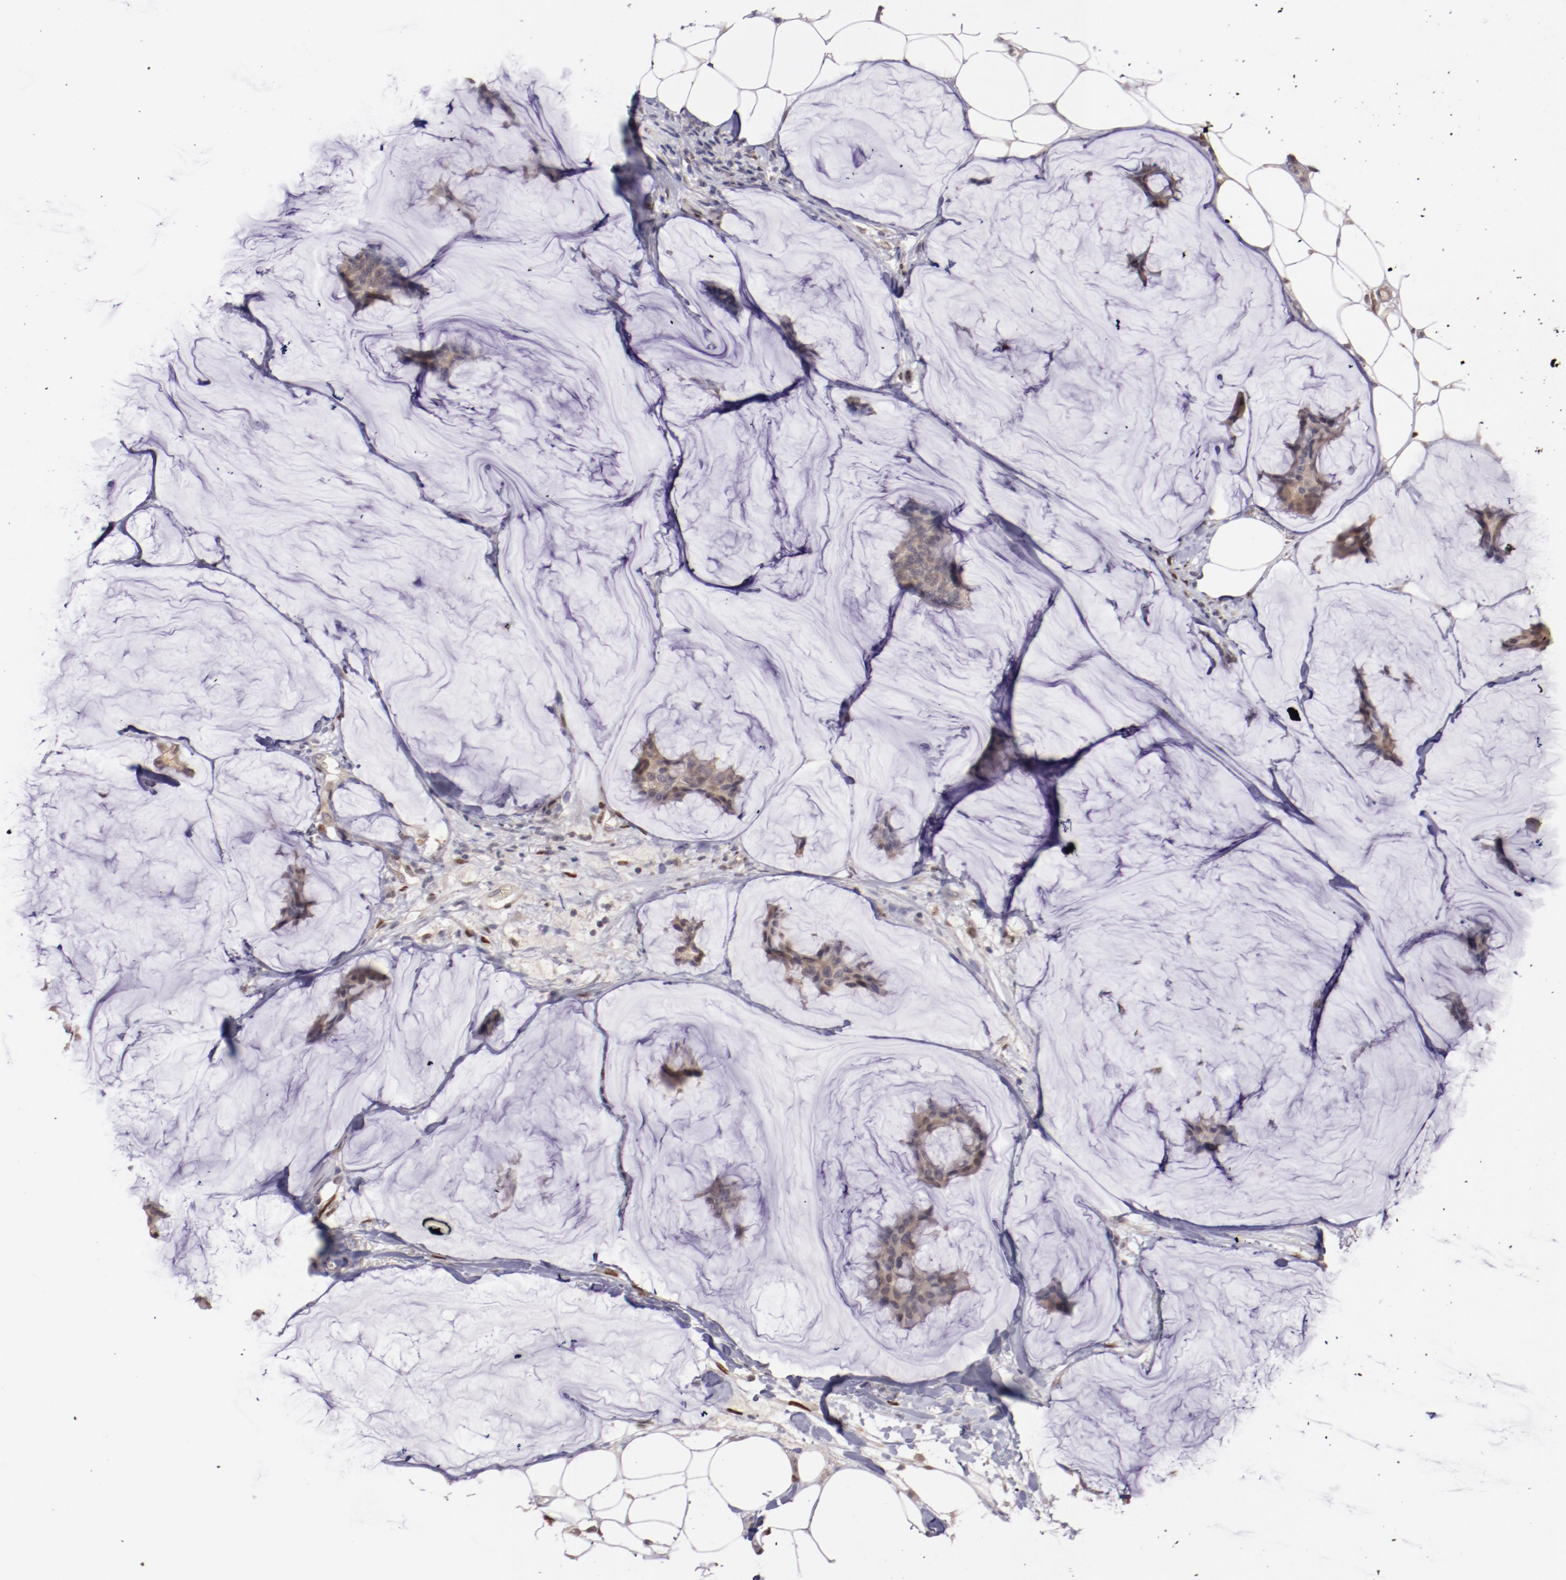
{"staining": {"intensity": "weak", "quantity": ">75%", "location": "cytoplasmic/membranous"}, "tissue": "breast cancer", "cell_type": "Tumor cells", "image_type": "cancer", "snomed": [{"axis": "morphology", "description": "Duct carcinoma"}, {"axis": "topography", "description": "Breast"}], "caption": "Breast infiltrating ductal carcinoma stained with immunohistochemistry displays weak cytoplasmic/membranous staining in approximately >75% of tumor cells. The staining was performed using DAB (3,3'-diaminobenzidine) to visualize the protein expression in brown, while the nuclei were stained in blue with hematoxylin (Magnification: 20x).", "gene": "NUP62CL", "patient": {"sex": "female", "age": 93}}